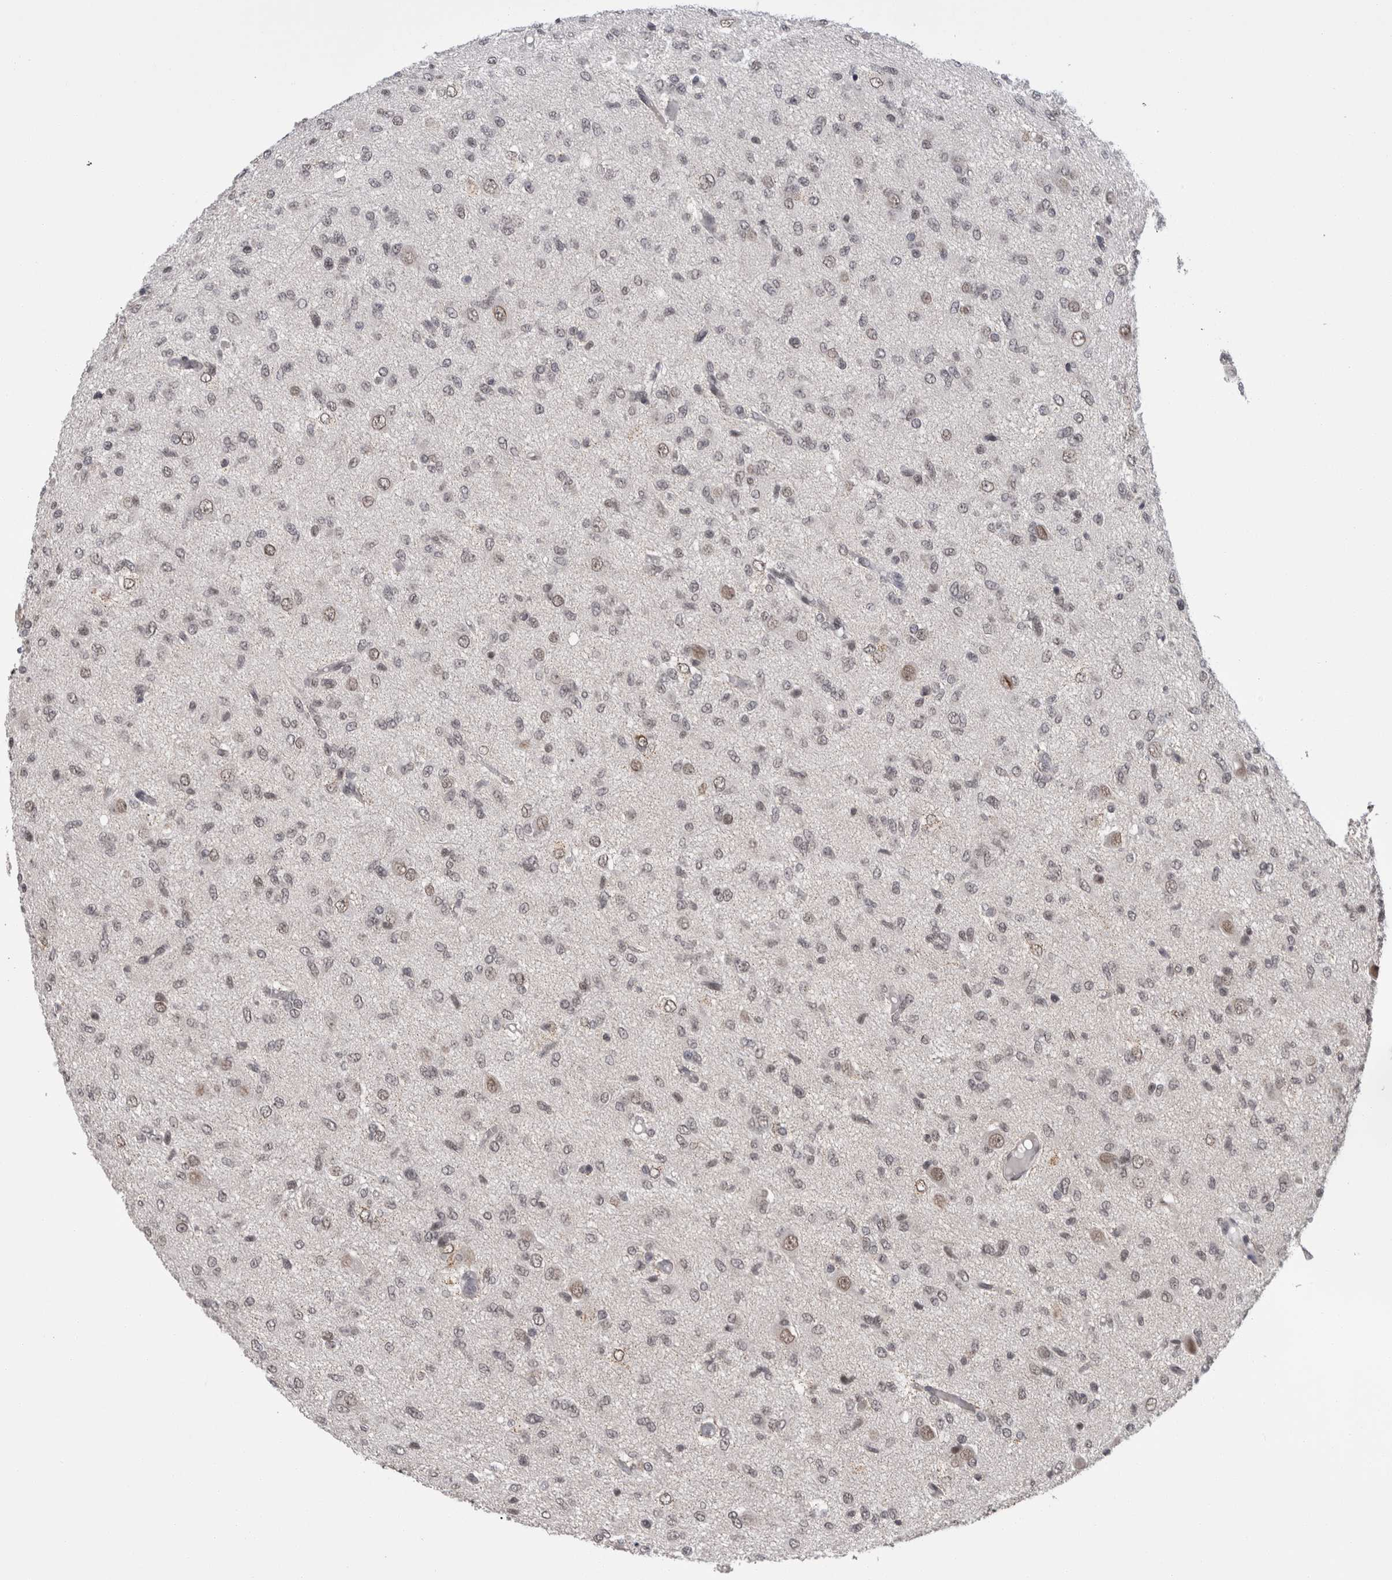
{"staining": {"intensity": "weak", "quantity": "<25%", "location": "nuclear"}, "tissue": "glioma", "cell_type": "Tumor cells", "image_type": "cancer", "snomed": [{"axis": "morphology", "description": "Glioma, malignant, High grade"}, {"axis": "topography", "description": "Brain"}], "caption": "Immunohistochemistry of human glioma reveals no positivity in tumor cells.", "gene": "CPSF2", "patient": {"sex": "female", "age": 59}}